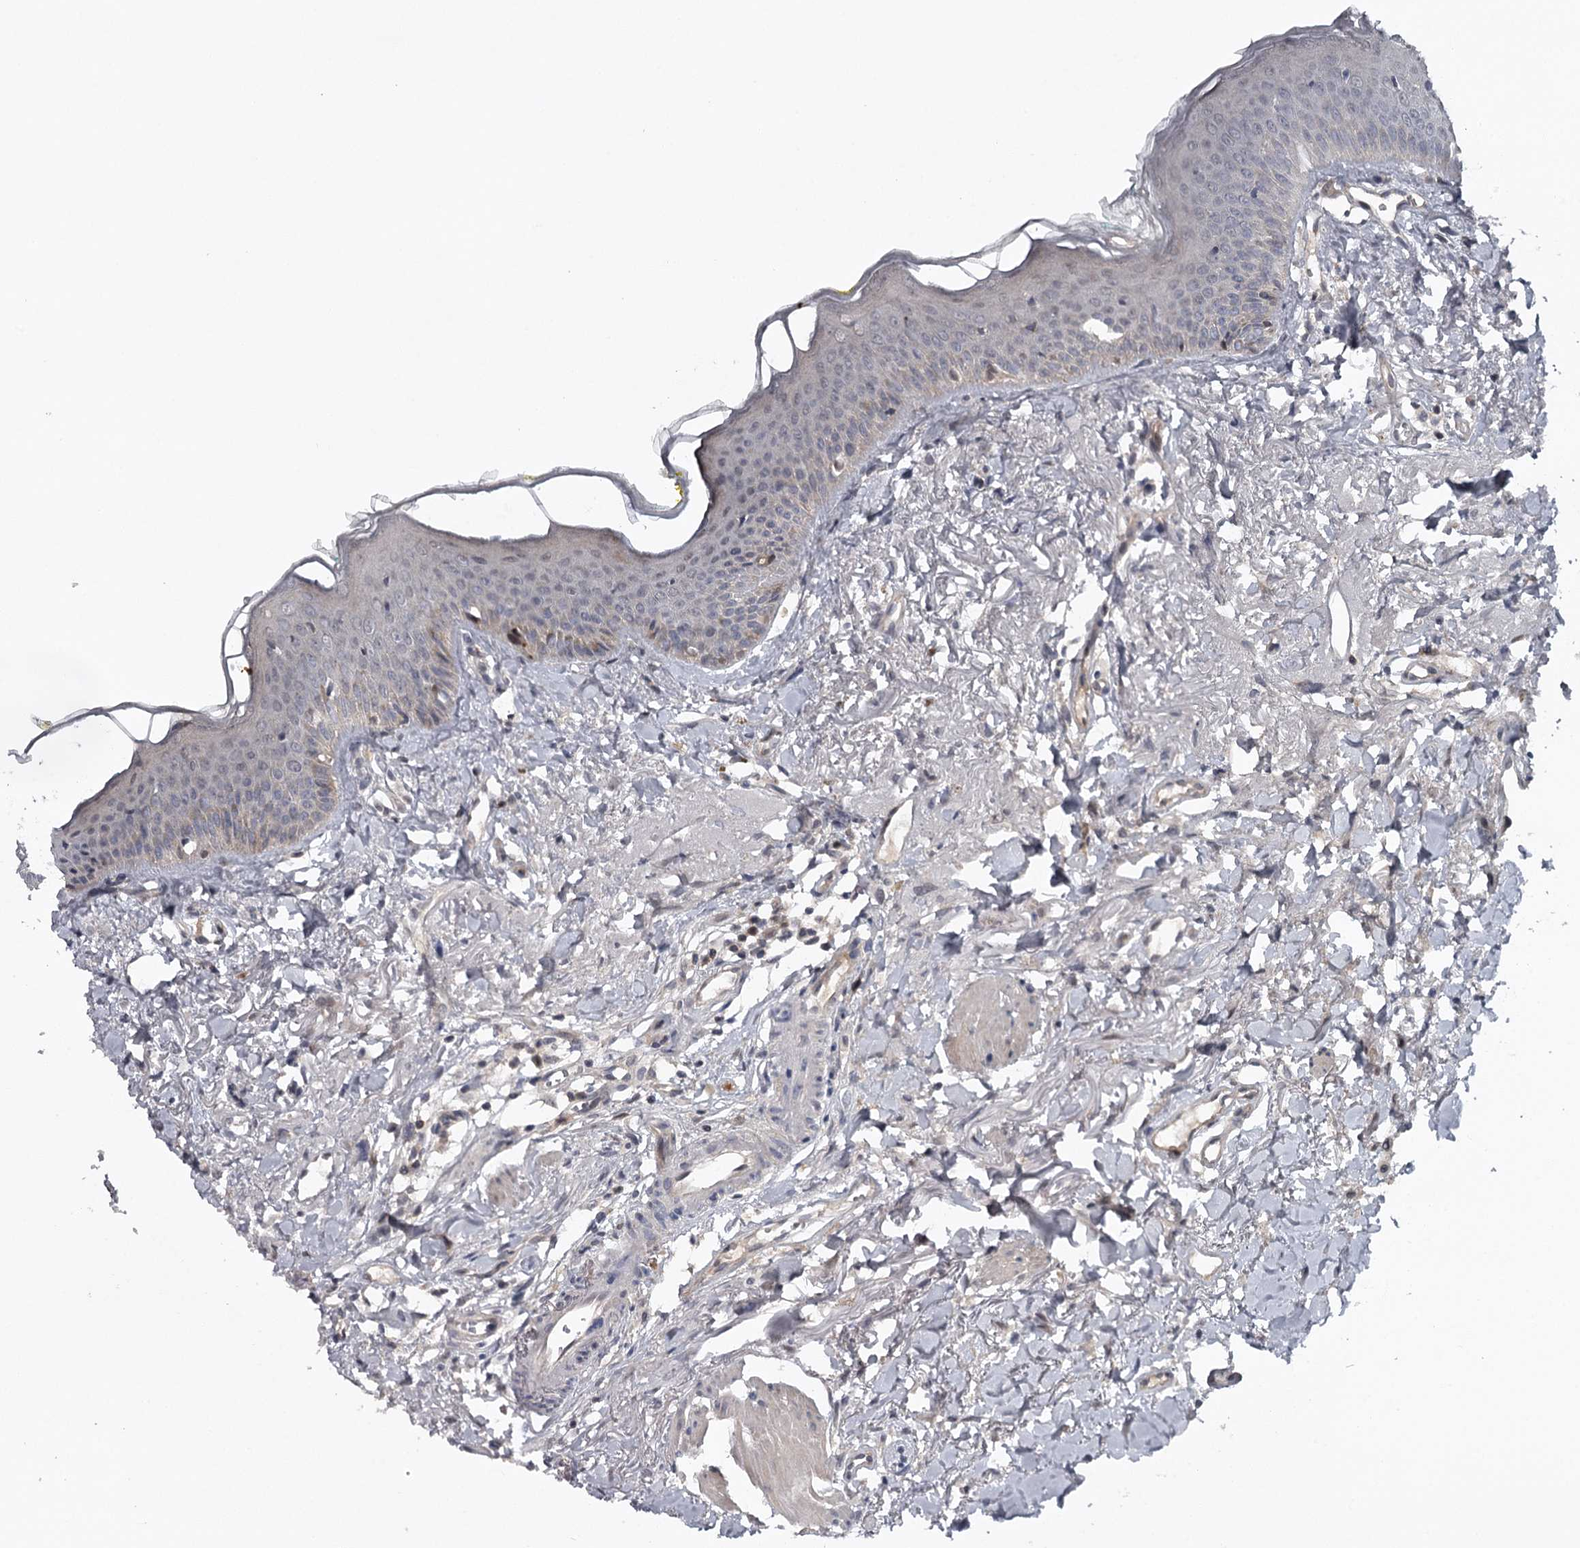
{"staining": {"intensity": "weak", "quantity": "25%-75%", "location": "cytoplasmic/membranous,nuclear"}, "tissue": "oral mucosa", "cell_type": "Squamous epithelial cells", "image_type": "normal", "snomed": [{"axis": "morphology", "description": "Normal tissue, NOS"}, {"axis": "topography", "description": "Oral tissue"}], "caption": "Protein staining of normal oral mucosa exhibits weak cytoplasmic/membranous,nuclear staining in about 25%-75% of squamous epithelial cells. Immunohistochemistry stains the protein of interest in brown and the nuclei are stained blue.", "gene": "GTSF1", "patient": {"sex": "female", "age": 70}}